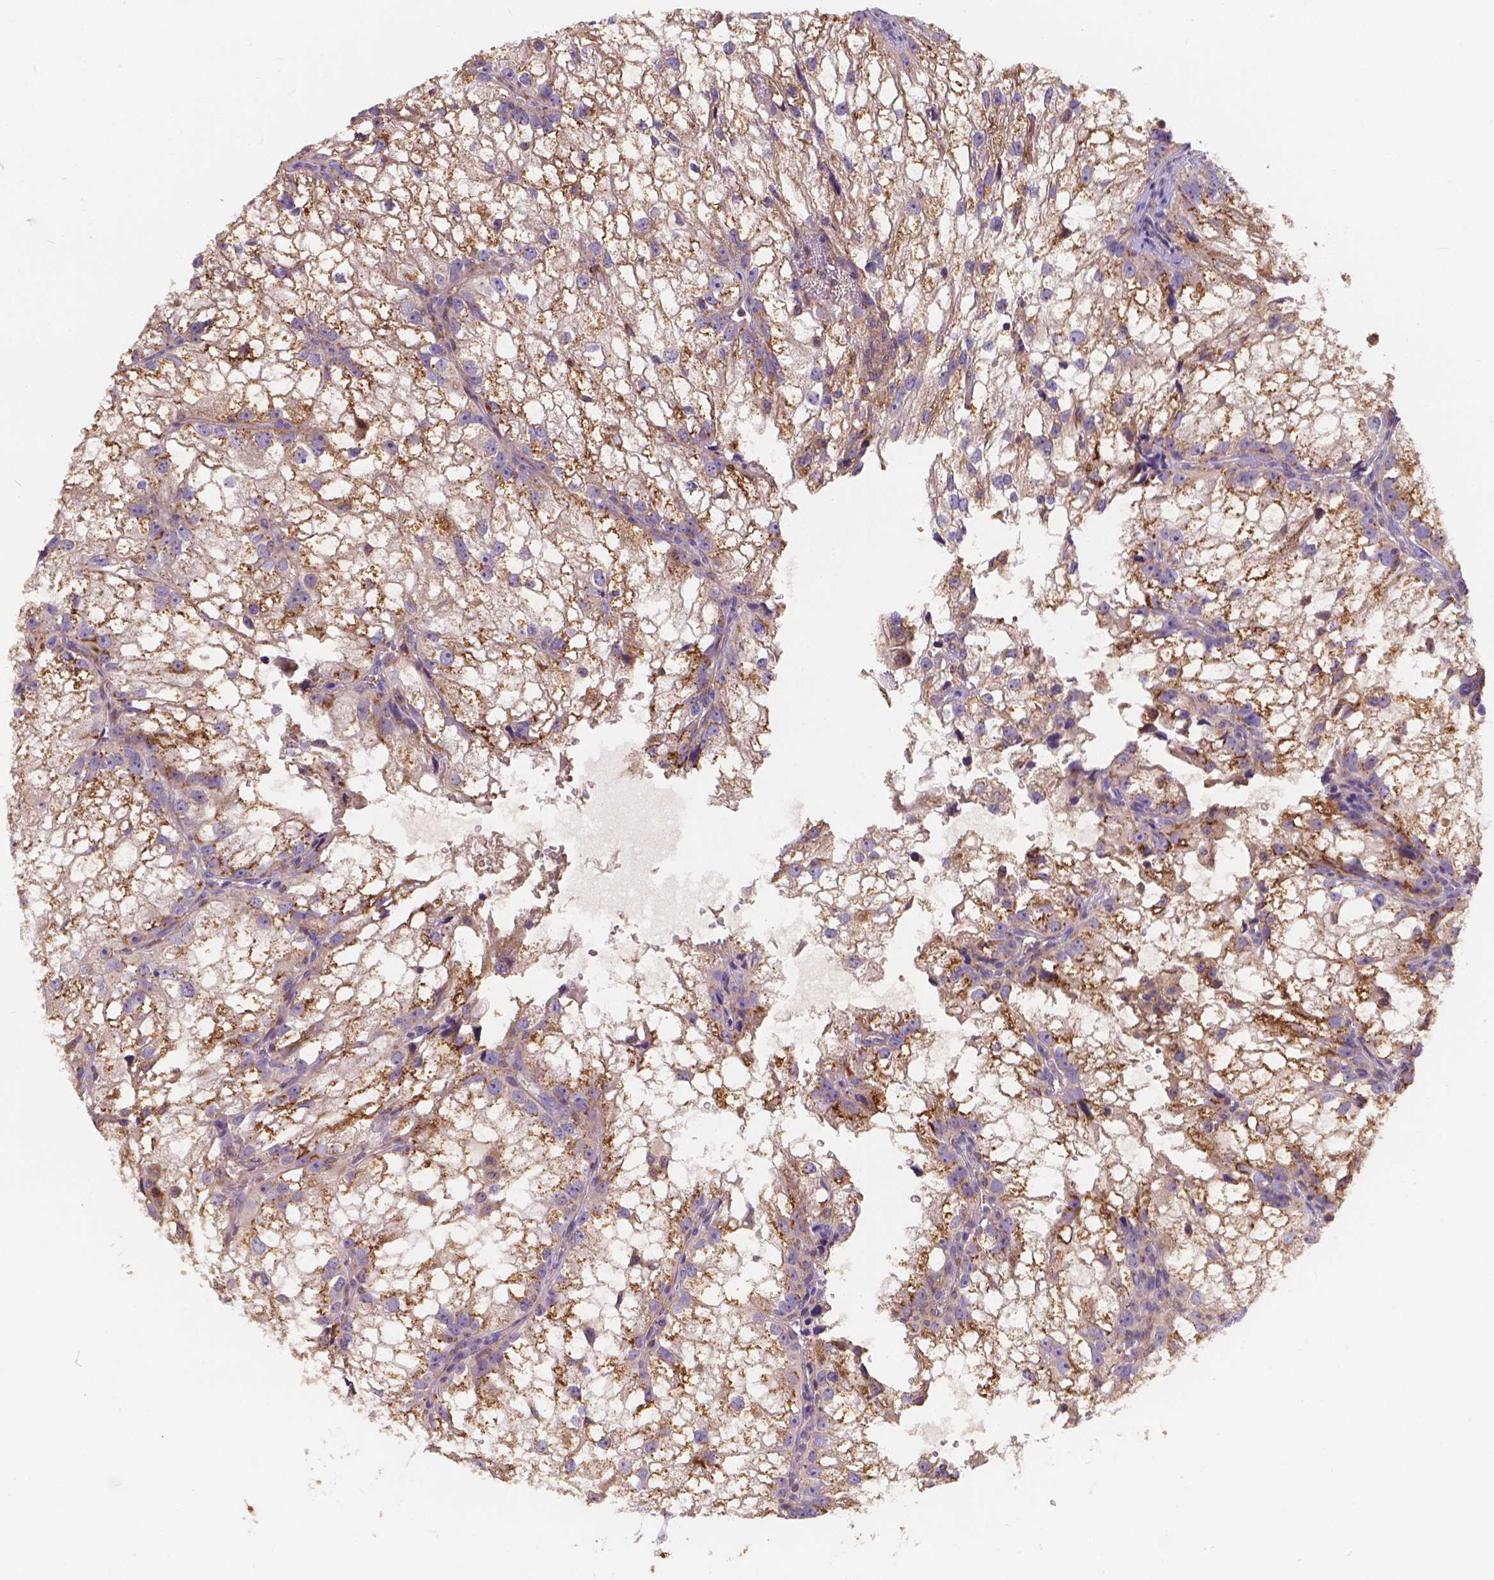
{"staining": {"intensity": "strong", "quantity": ">75%", "location": "cytoplasmic/membranous"}, "tissue": "renal cancer", "cell_type": "Tumor cells", "image_type": "cancer", "snomed": [{"axis": "morphology", "description": "Adenocarcinoma, NOS"}, {"axis": "topography", "description": "Kidney"}], "caption": "Immunohistochemistry (IHC) of human renal cancer (adenocarcinoma) demonstrates high levels of strong cytoplasmic/membranous positivity in approximately >75% of tumor cells.", "gene": "CDK10", "patient": {"sex": "male", "age": 59}}